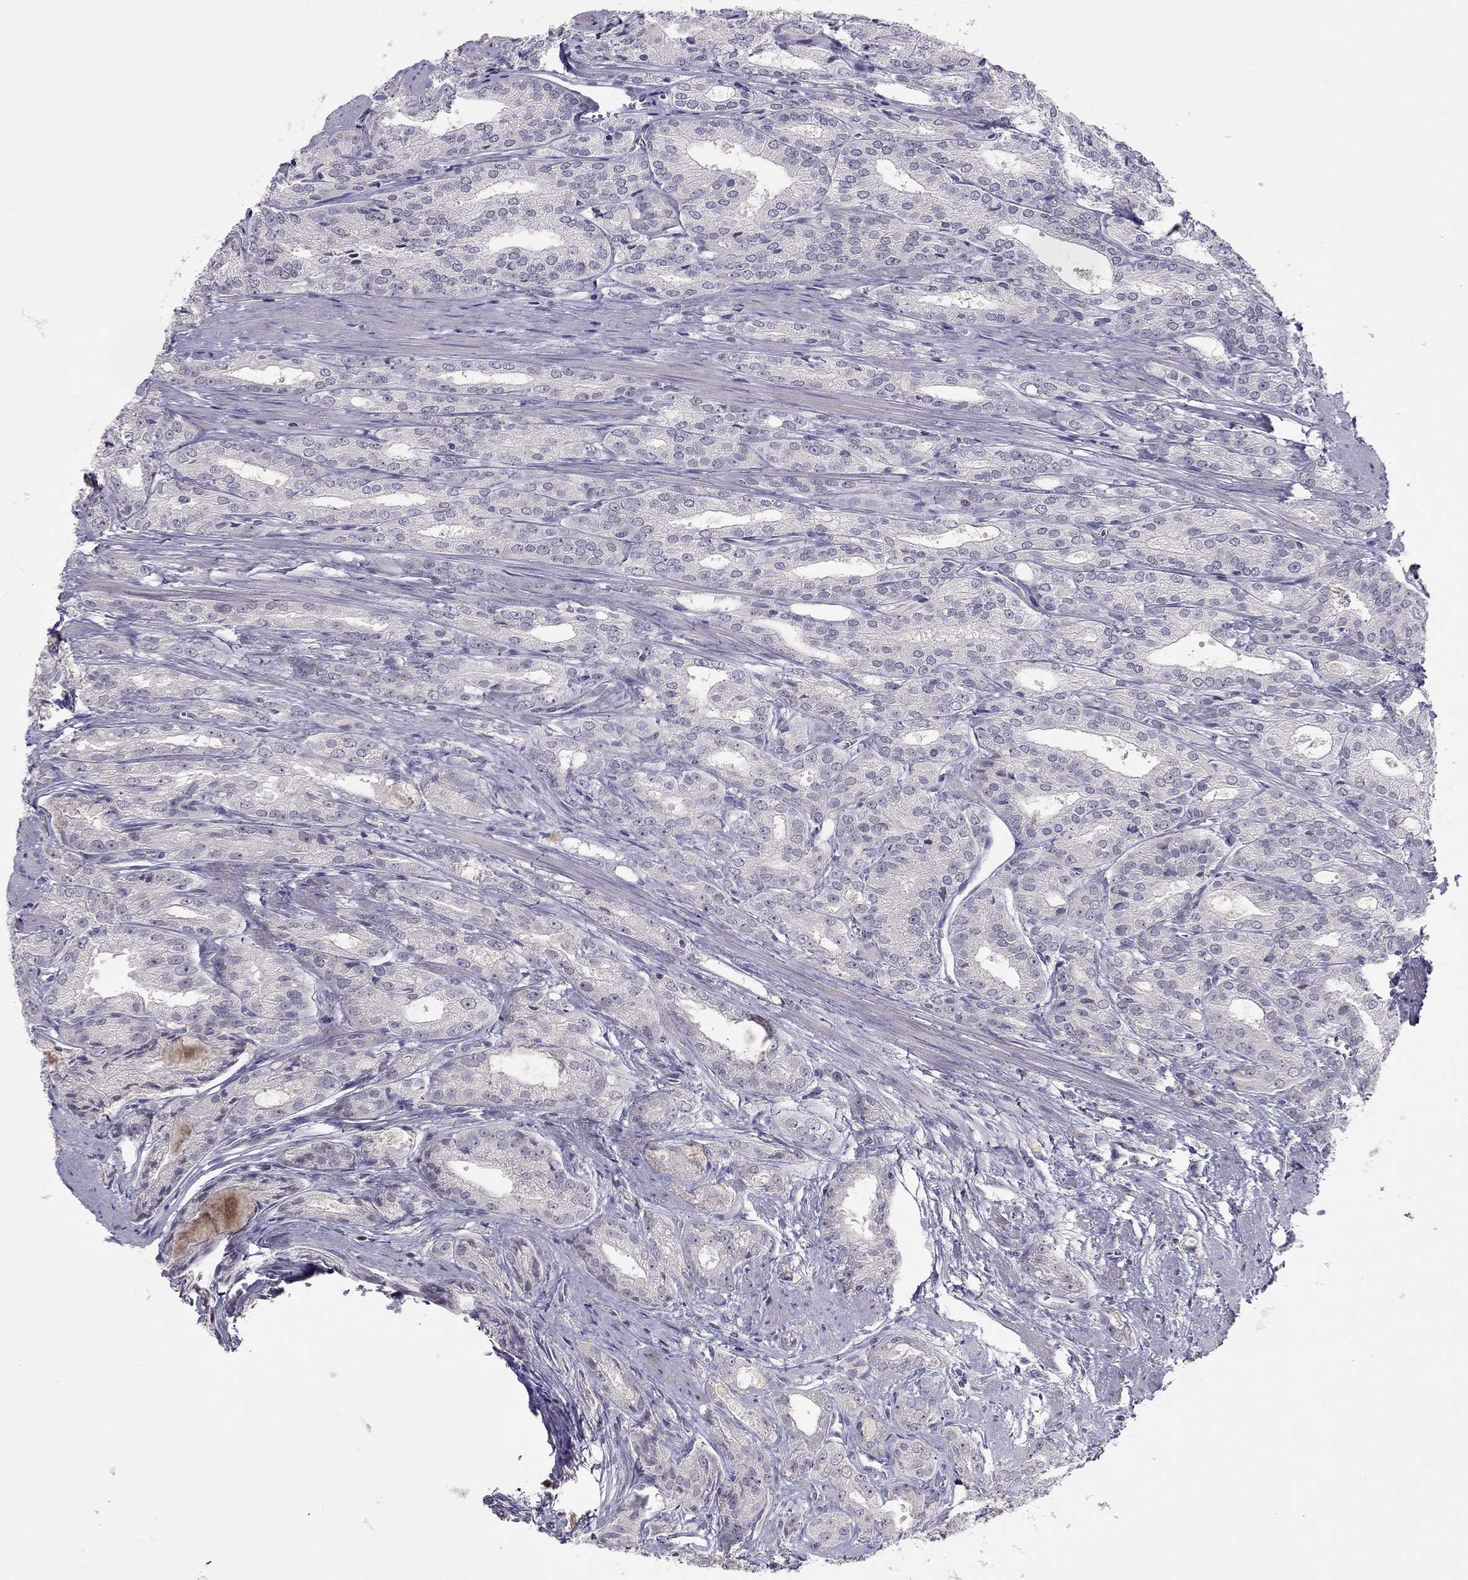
{"staining": {"intensity": "negative", "quantity": "none", "location": "none"}, "tissue": "prostate cancer", "cell_type": "Tumor cells", "image_type": "cancer", "snomed": [{"axis": "morphology", "description": "Adenocarcinoma, NOS"}, {"axis": "morphology", "description": "Adenocarcinoma, High grade"}, {"axis": "topography", "description": "Prostate"}], "caption": "Histopathology image shows no protein staining in tumor cells of adenocarcinoma (prostate) tissue.", "gene": "ADORA2A", "patient": {"sex": "male", "age": 70}}